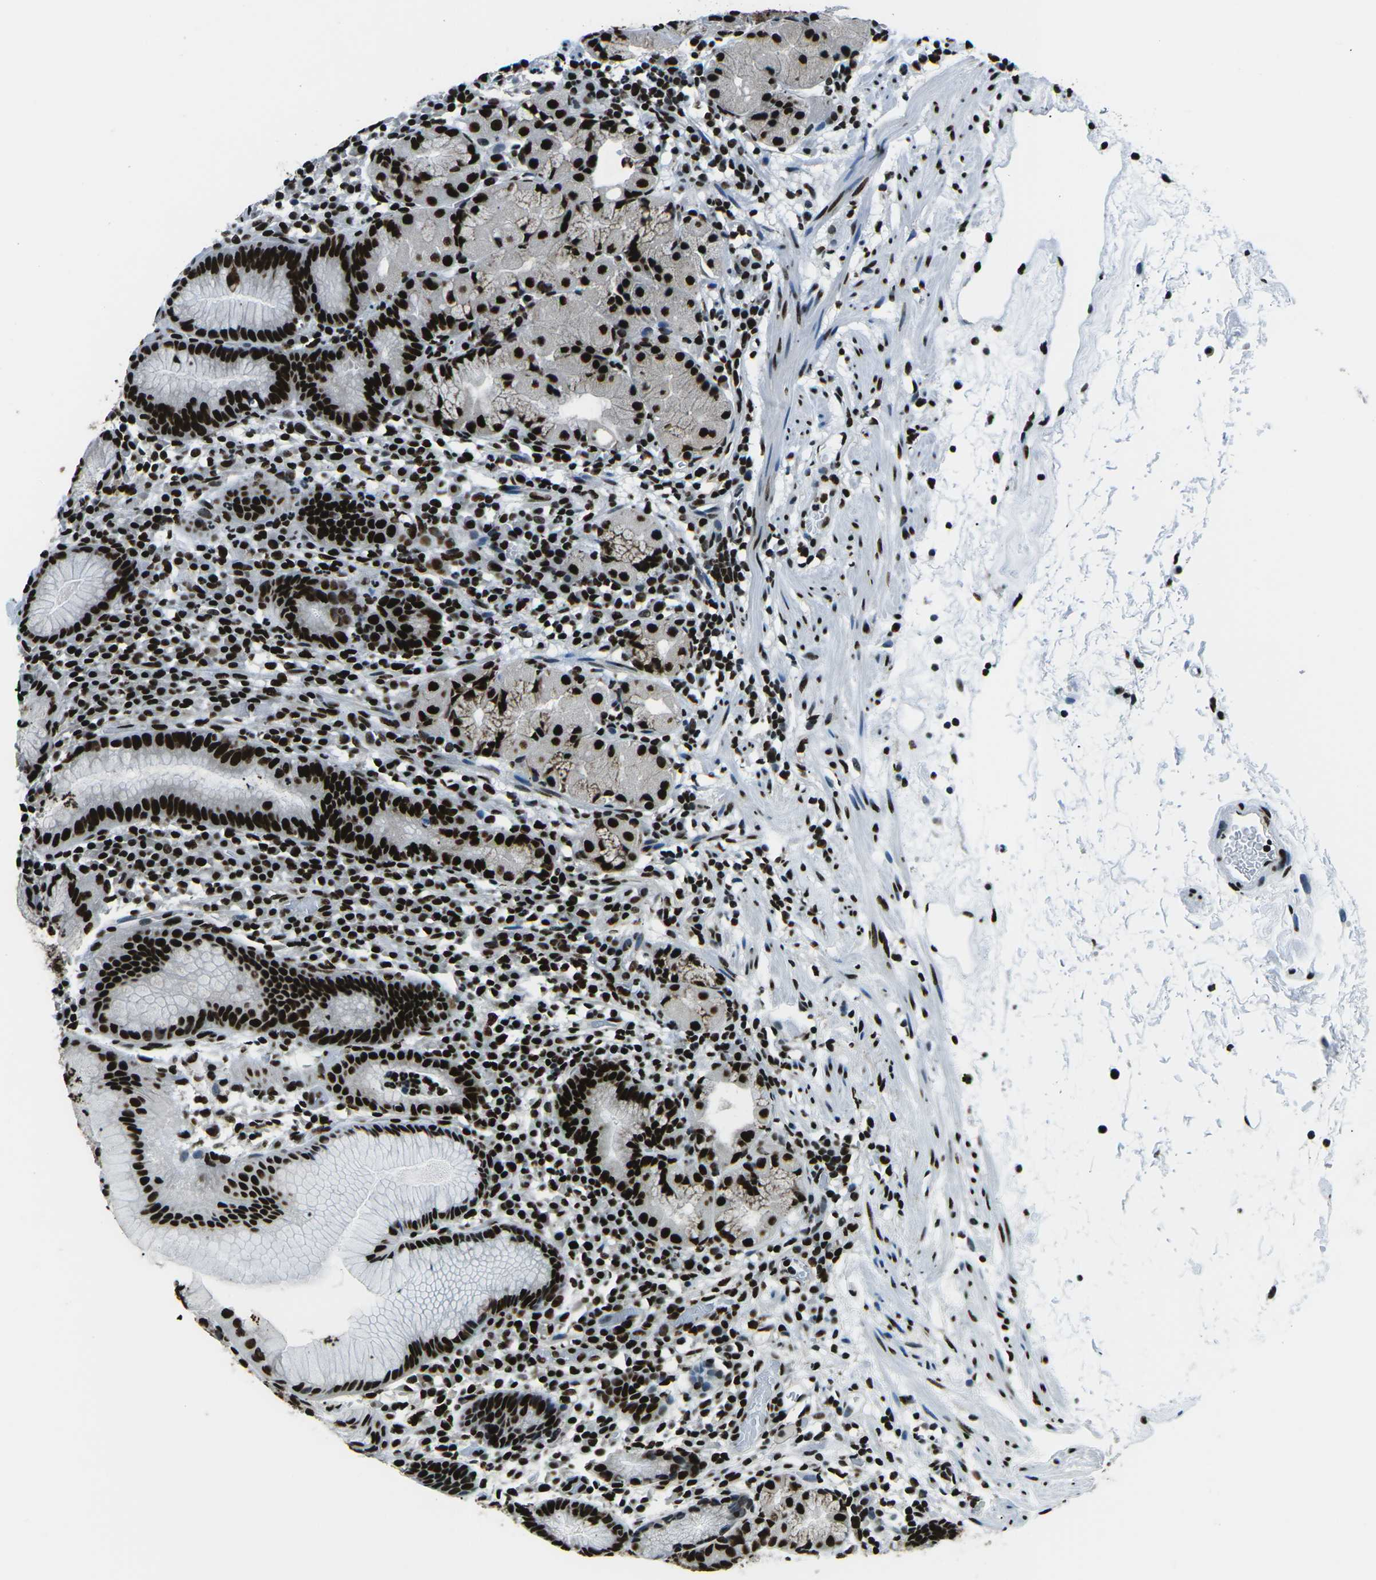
{"staining": {"intensity": "strong", "quantity": ">75%", "location": "nuclear"}, "tissue": "stomach", "cell_type": "Glandular cells", "image_type": "normal", "snomed": [{"axis": "morphology", "description": "Normal tissue, NOS"}, {"axis": "topography", "description": "Stomach"}, {"axis": "topography", "description": "Stomach, lower"}], "caption": "Immunohistochemistry (IHC) (DAB (3,3'-diaminobenzidine)) staining of benign stomach exhibits strong nuclear protein expression in approximately >75% of glandular cells.", "gene": "HNRNPL", "patient": {"sex": "female", "age": 75}}